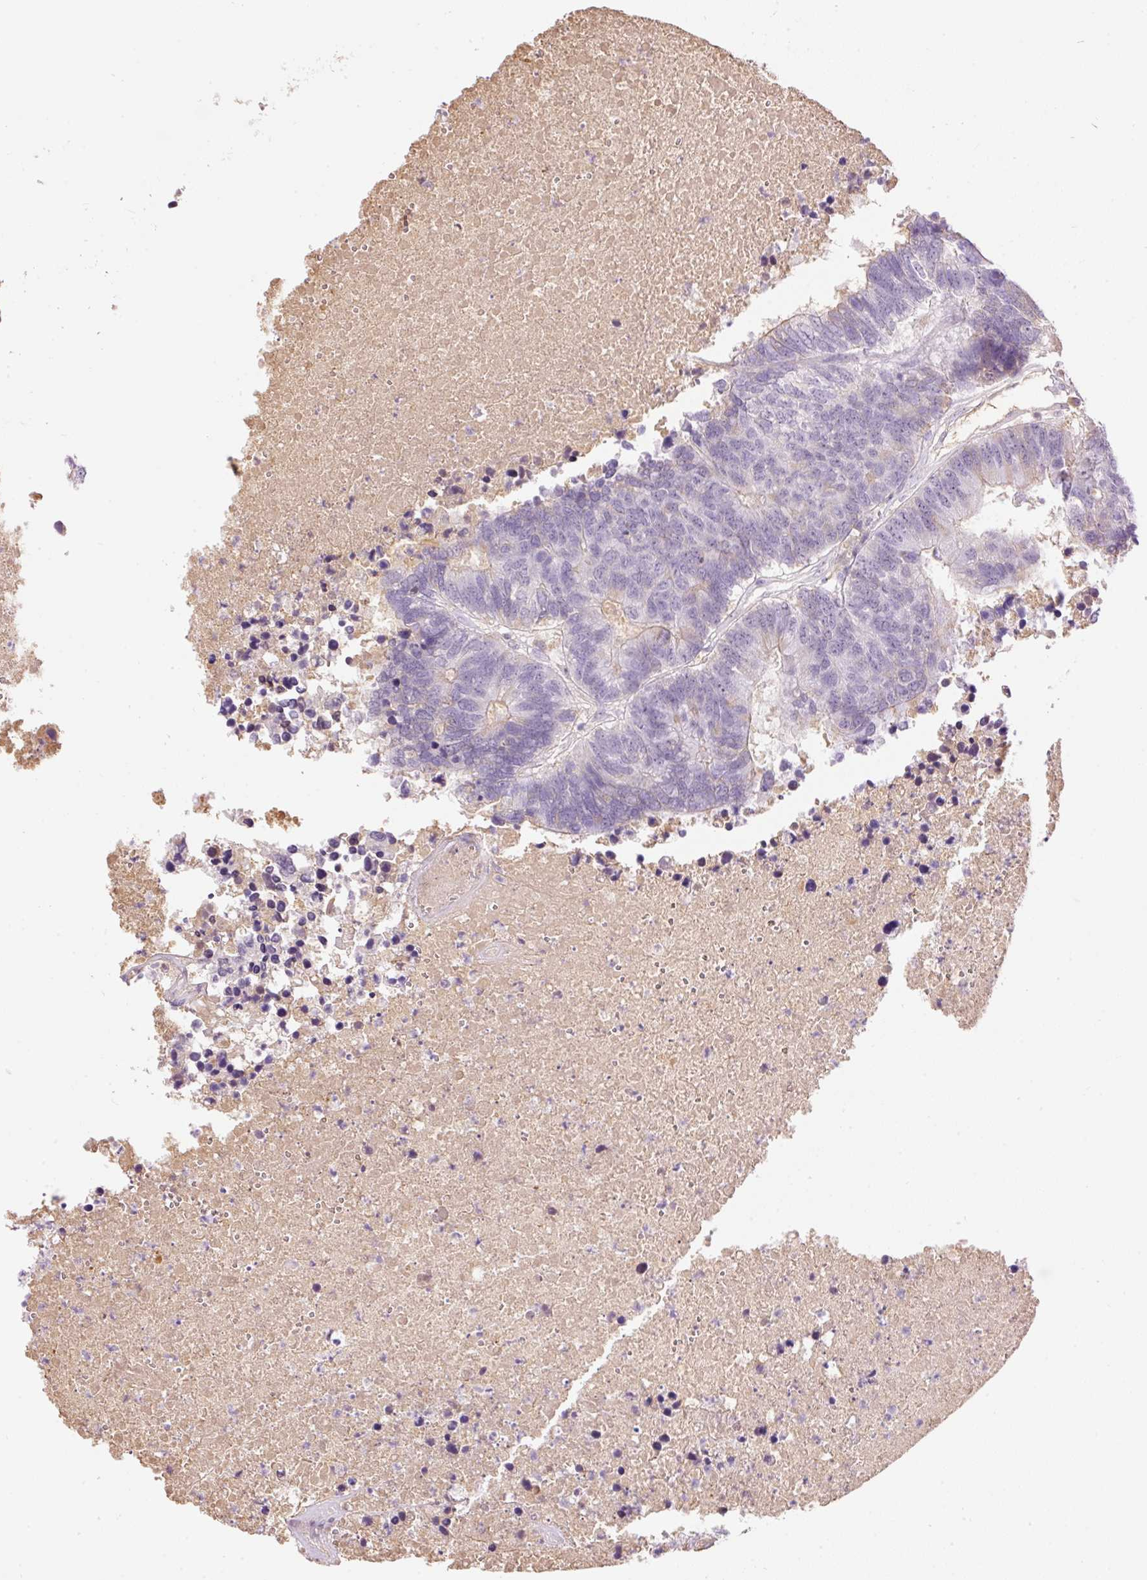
{"staining": {"intensity": "negative", "quantity": "none", "location": "none"}, "tissue": "colorectal cancer", "cell_type": "Tumor cells", "image_type": "cancer", "snomed": [{"axis": "morphology", "description": "Adenocarcinoma, NOS"}, {"axis": "topography", "description": "Colon"}], "caption": "This is a histopathology image of immunohistochemistry (IHC) staining of colorectal cancer (adenocarcinoma), which shows no staining in tumor cells. The staining was performed using DAB (3,3'-diaminobenzidine) to visualize the protein expression in brown, while the nuclei were stained in blue with hematoxylin (Magnification: 20x).", "gene": "PRPF38B", "patient": {"sex": "female", "age": 48}}